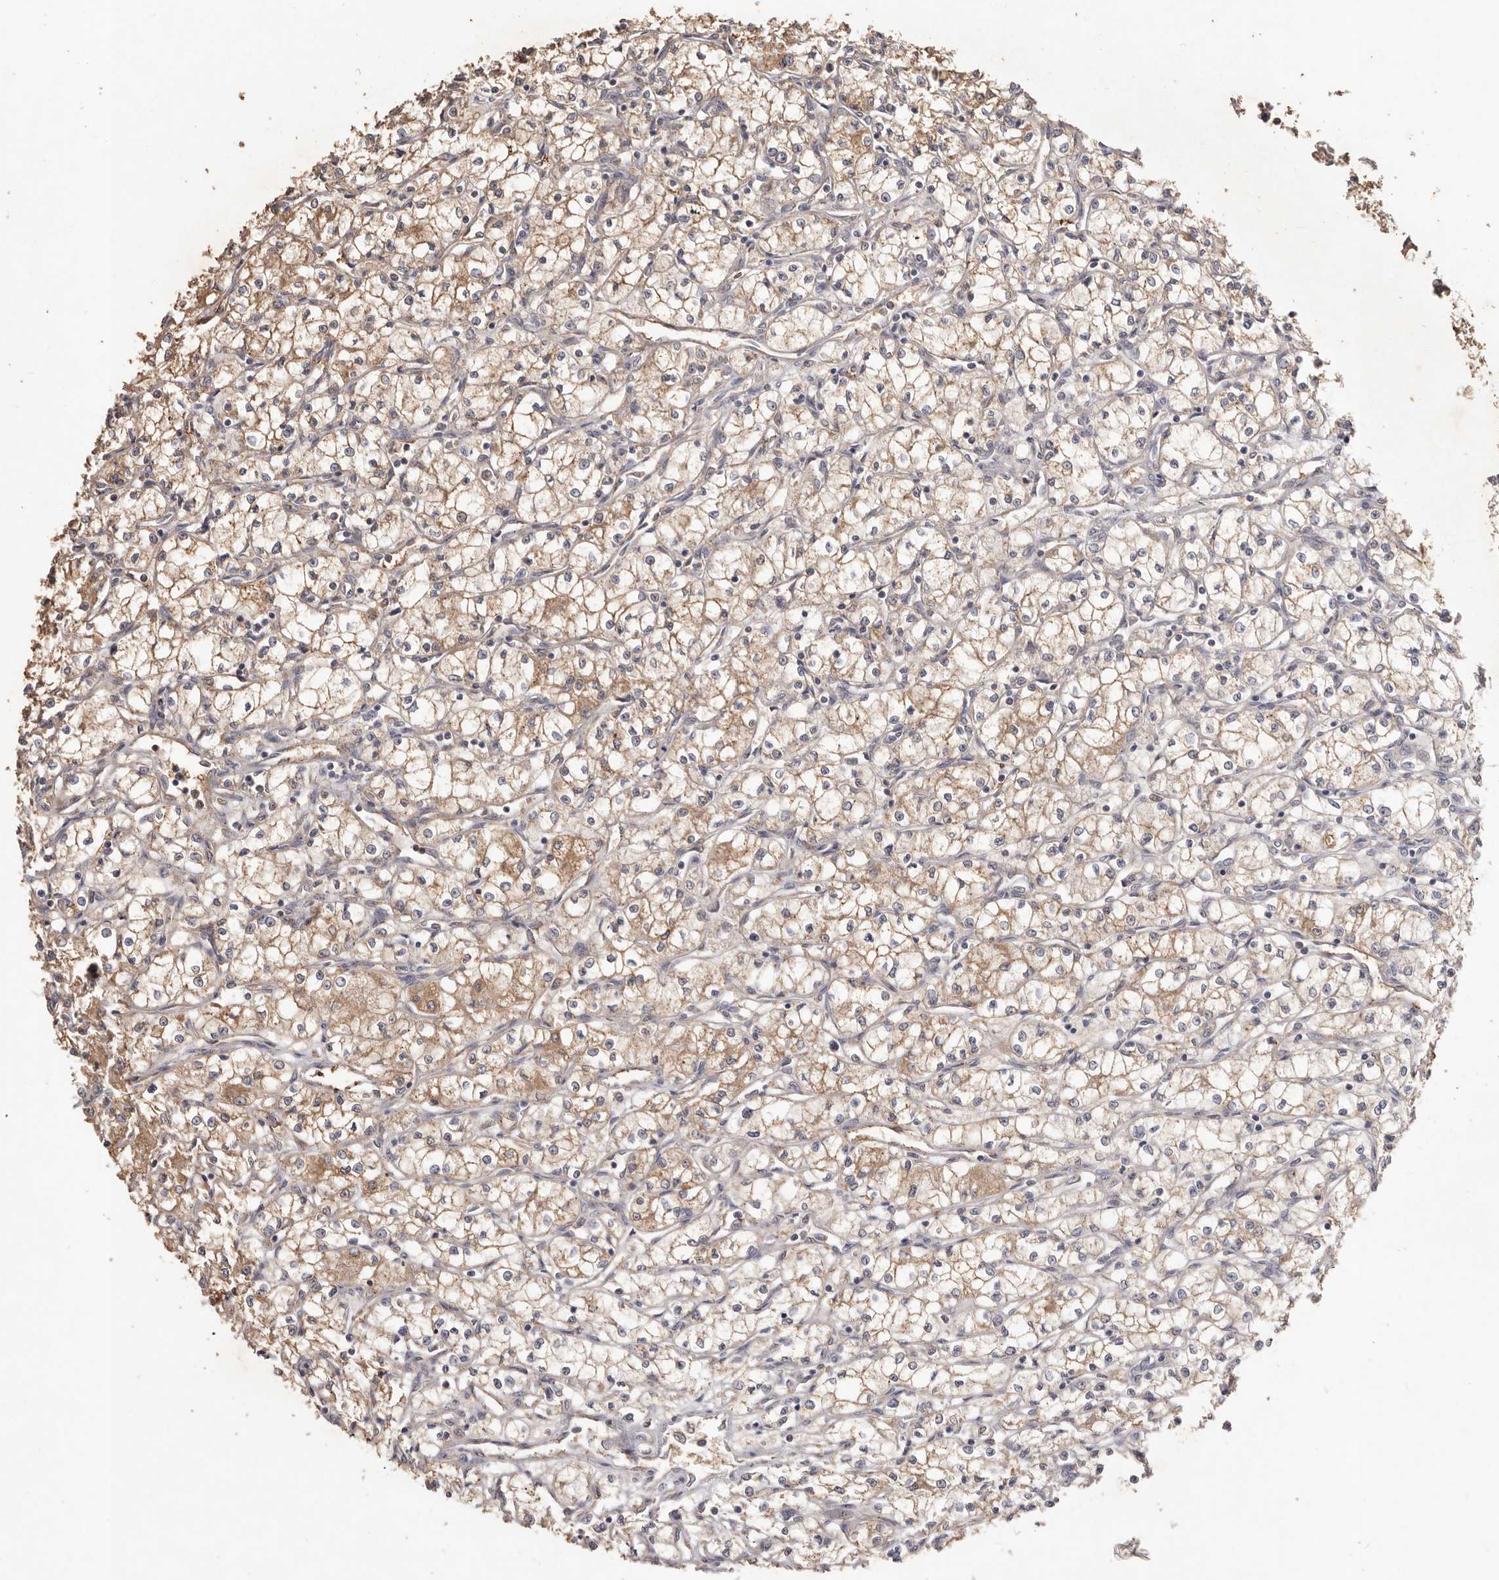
{"staining": {"intensity": "moderate", "quantity": ">75%", "location": "cytoplasmic/membranous"}, "tissue": "renal cancer", "cell_type": "Tumor cells", "image_type": "cancer", "snomed": [{"axis": "morphology", "description": "Adenocarcinoma, NOS"}, {"axis": "topography", "description": "Kidney"}], "caption": "An image showing moderate cytoplasmic/membranous expression in about >75% of tumor cells in renal adenocarcinoma, as visualized by brown immunohistochemical staining.", "gene": "WDR77", "patient": {"sex": "male", "age": 59}}